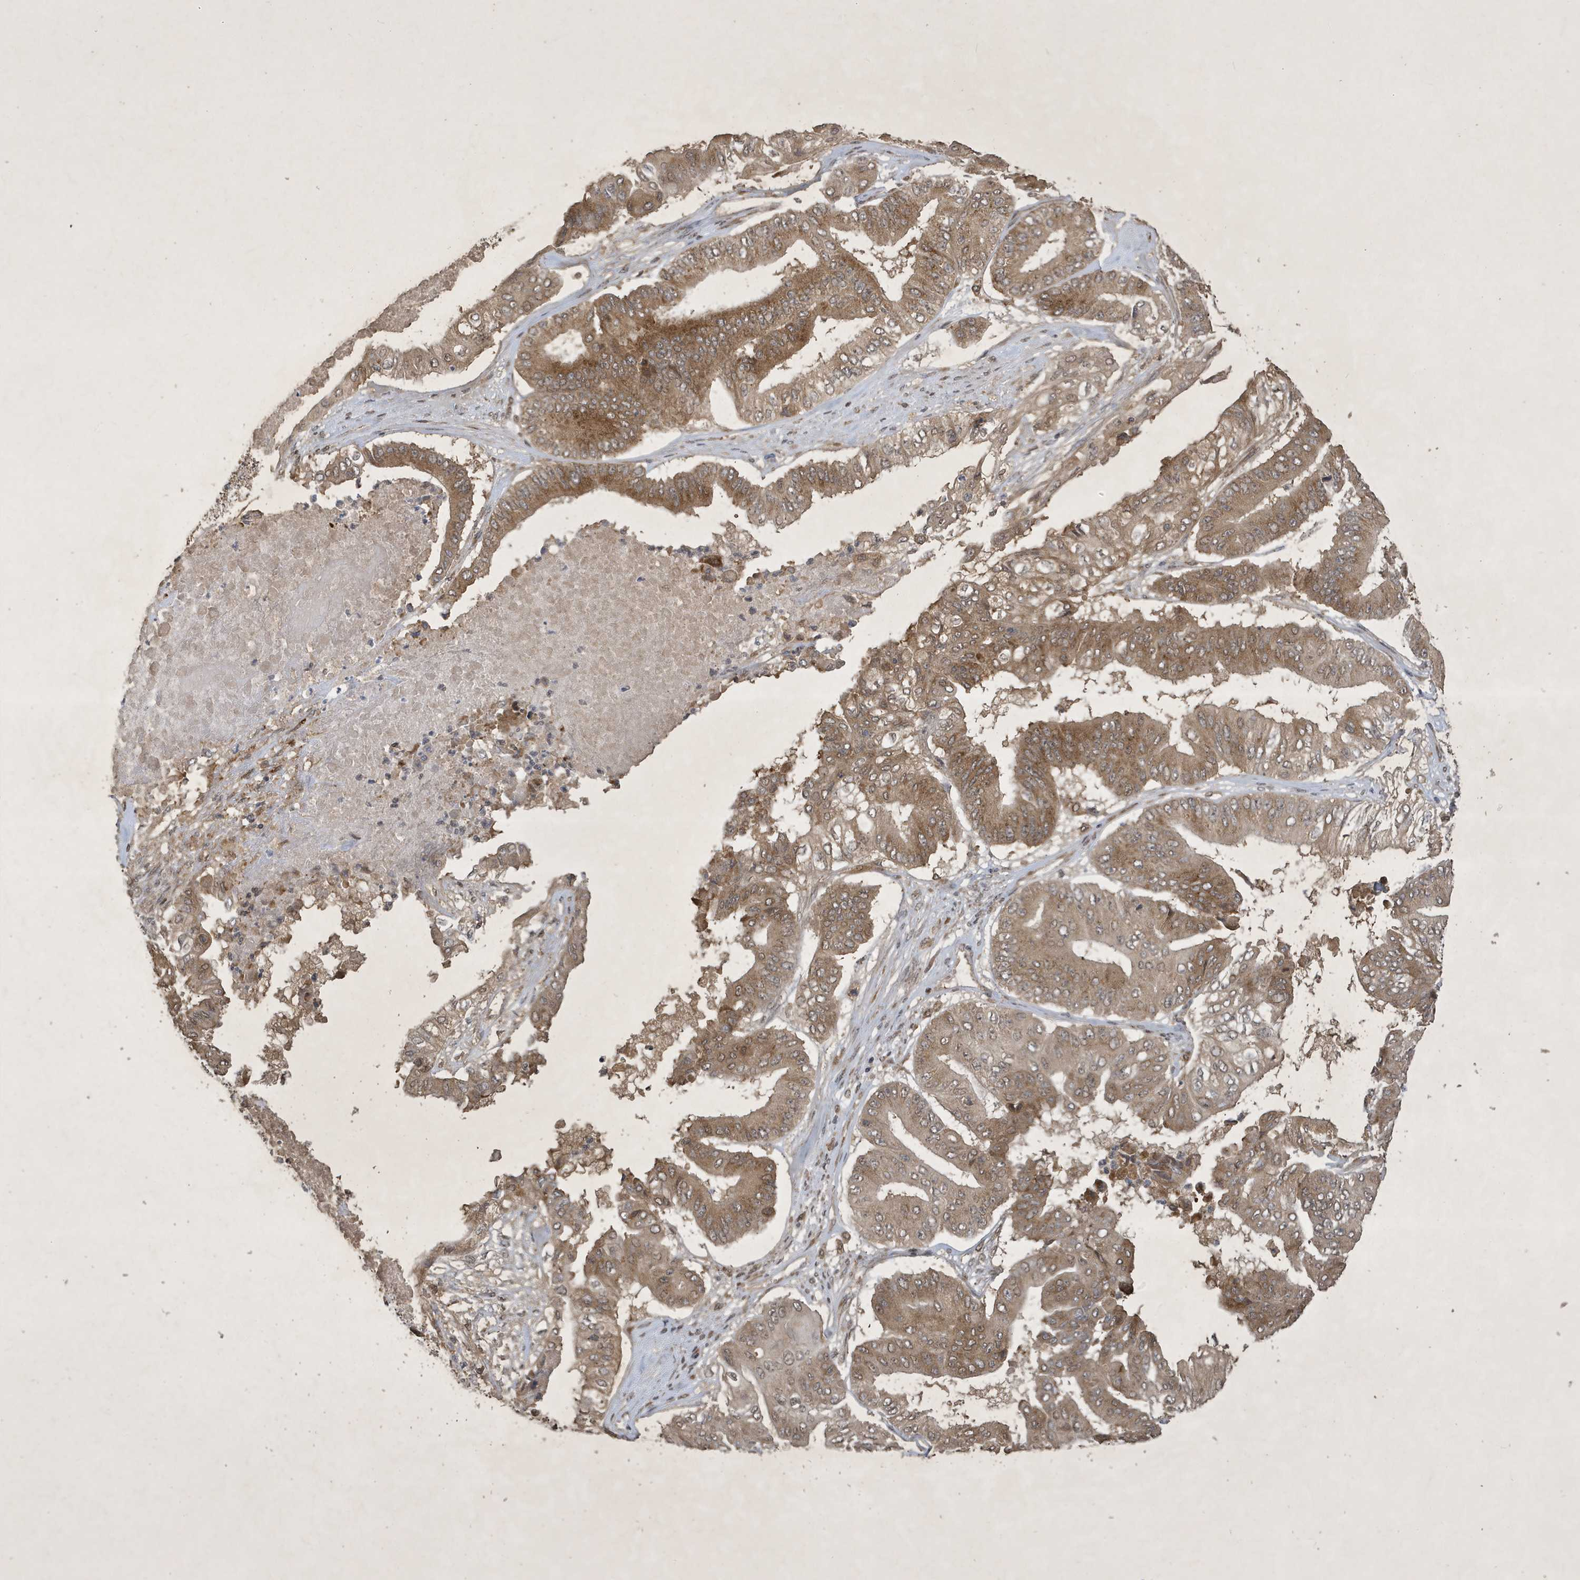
{"staining": {"intensity": "moderate", "quantity": ">75%", "location": "cytoplasmic/membranous"}, "tissue": "pancreatic cancer", "cell_type": "Tumor cells", "image_type": "cancer", "snomed": [{"axis": "morphology", "description": "Adenocarcinoma, NOS"}, {"axis": "topography", "description": "Pancreas"}], "caption": "Immunohistochemical staining of human pancreatic cancer reveals medium levels of moderate cytoplasmic/membranous protein expression in about >75% of tumor cells.", "gene": "STX10", "patient": {"sex": "female", "age": 77}}